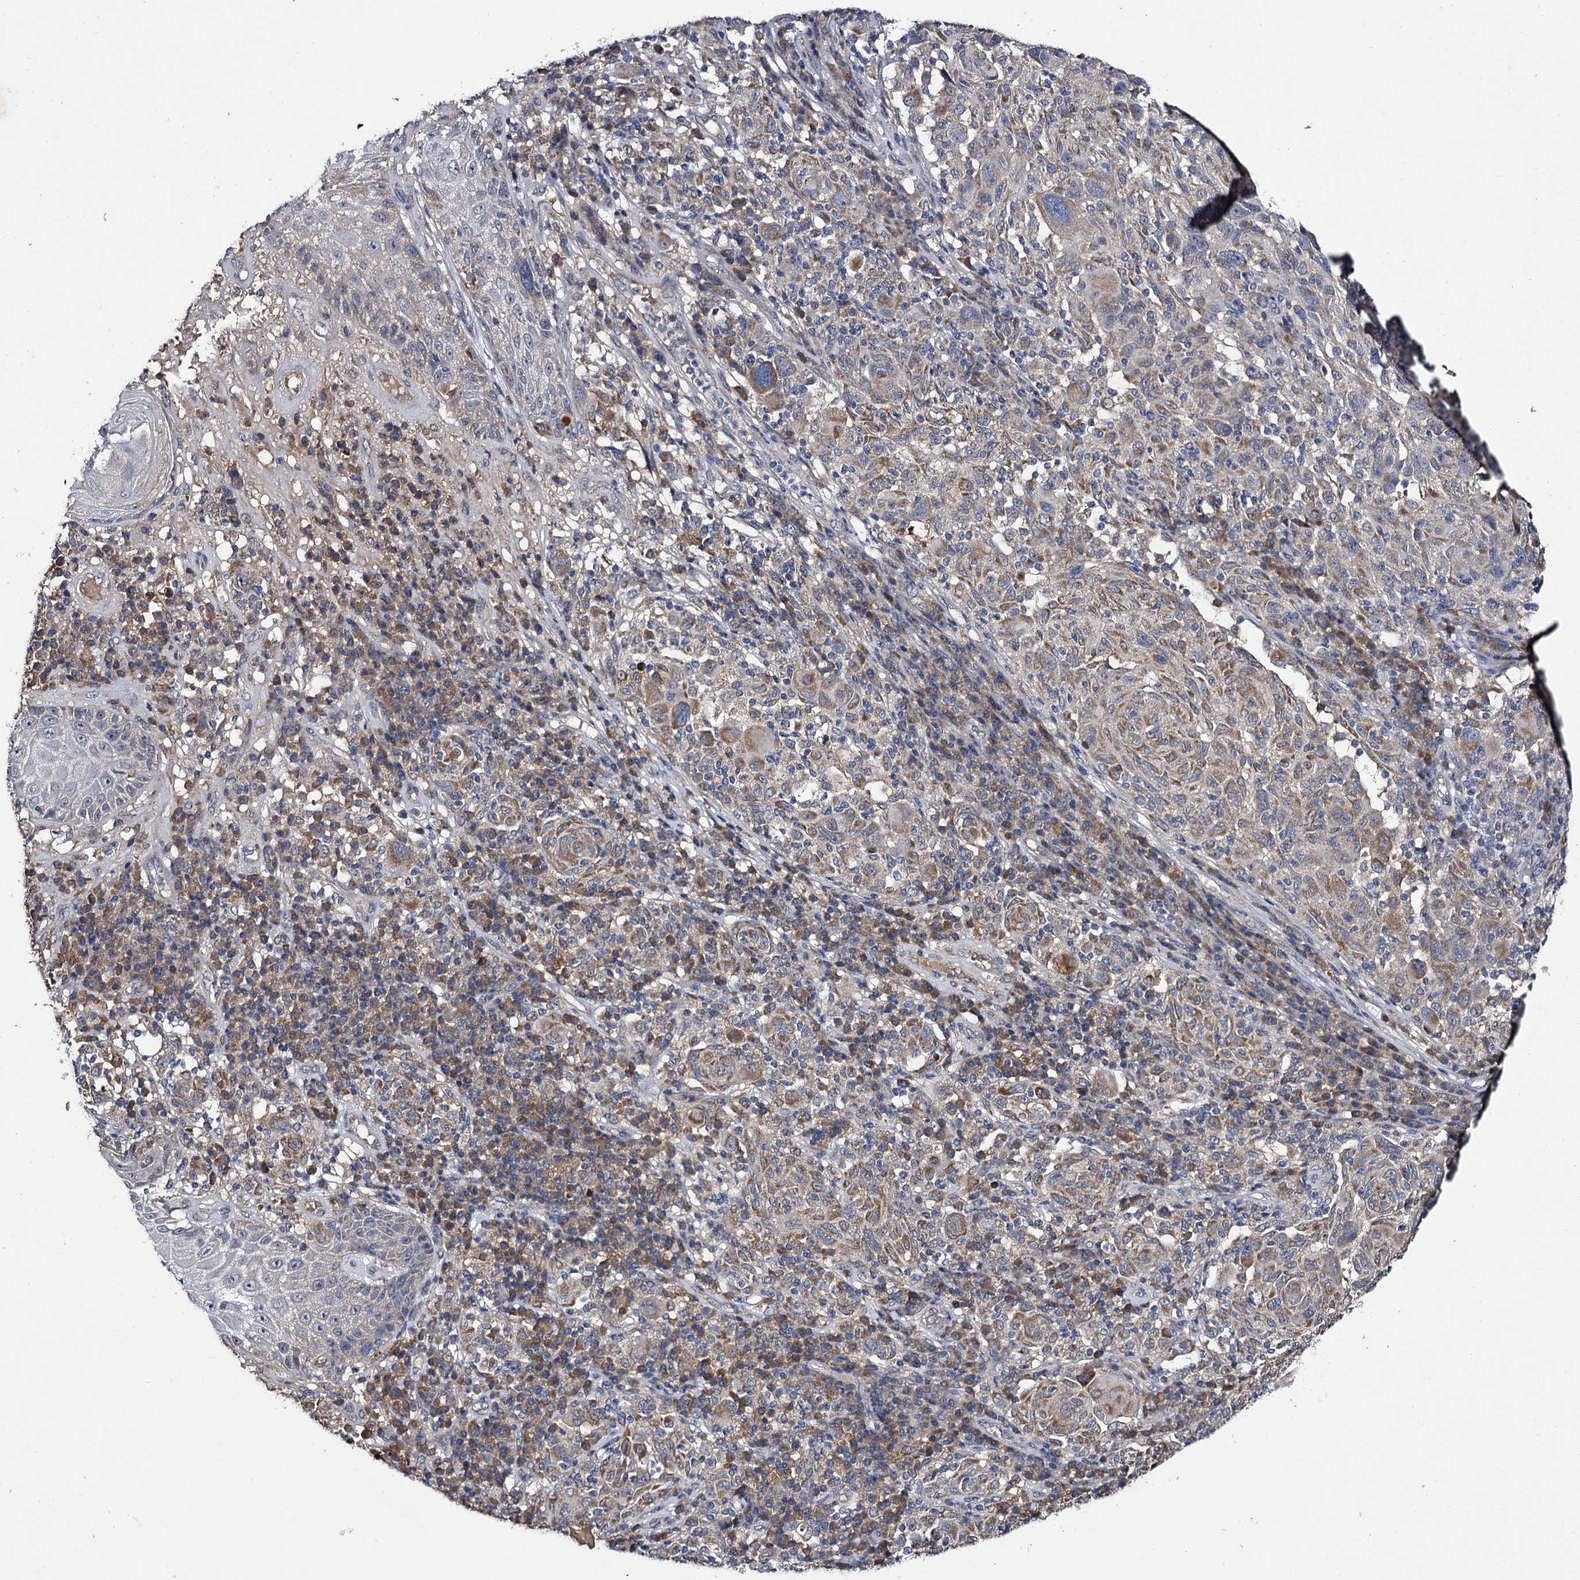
{"staining": {"intensity": "moderate", "quantity": "25%-75%", "location": "cytoplasmic/membranous"}, "tissue": "melanoma", "cell_type": "Tumor cells", "image_type": "cancer", "snomed": [{"axis": "morphology", "description": "Malignant melanoma, NOS"}, {"axis": "topography", "description": "Skin"}], "caption": "Immunohistochemistry (IHC) (DAB) staining of melanoma shows moderate cytoplasmic/membranous protein expression in about 25%-75% of tumor cells.", "gene": "VPS37D", "patient": {"sex": "male", "age": 53}}